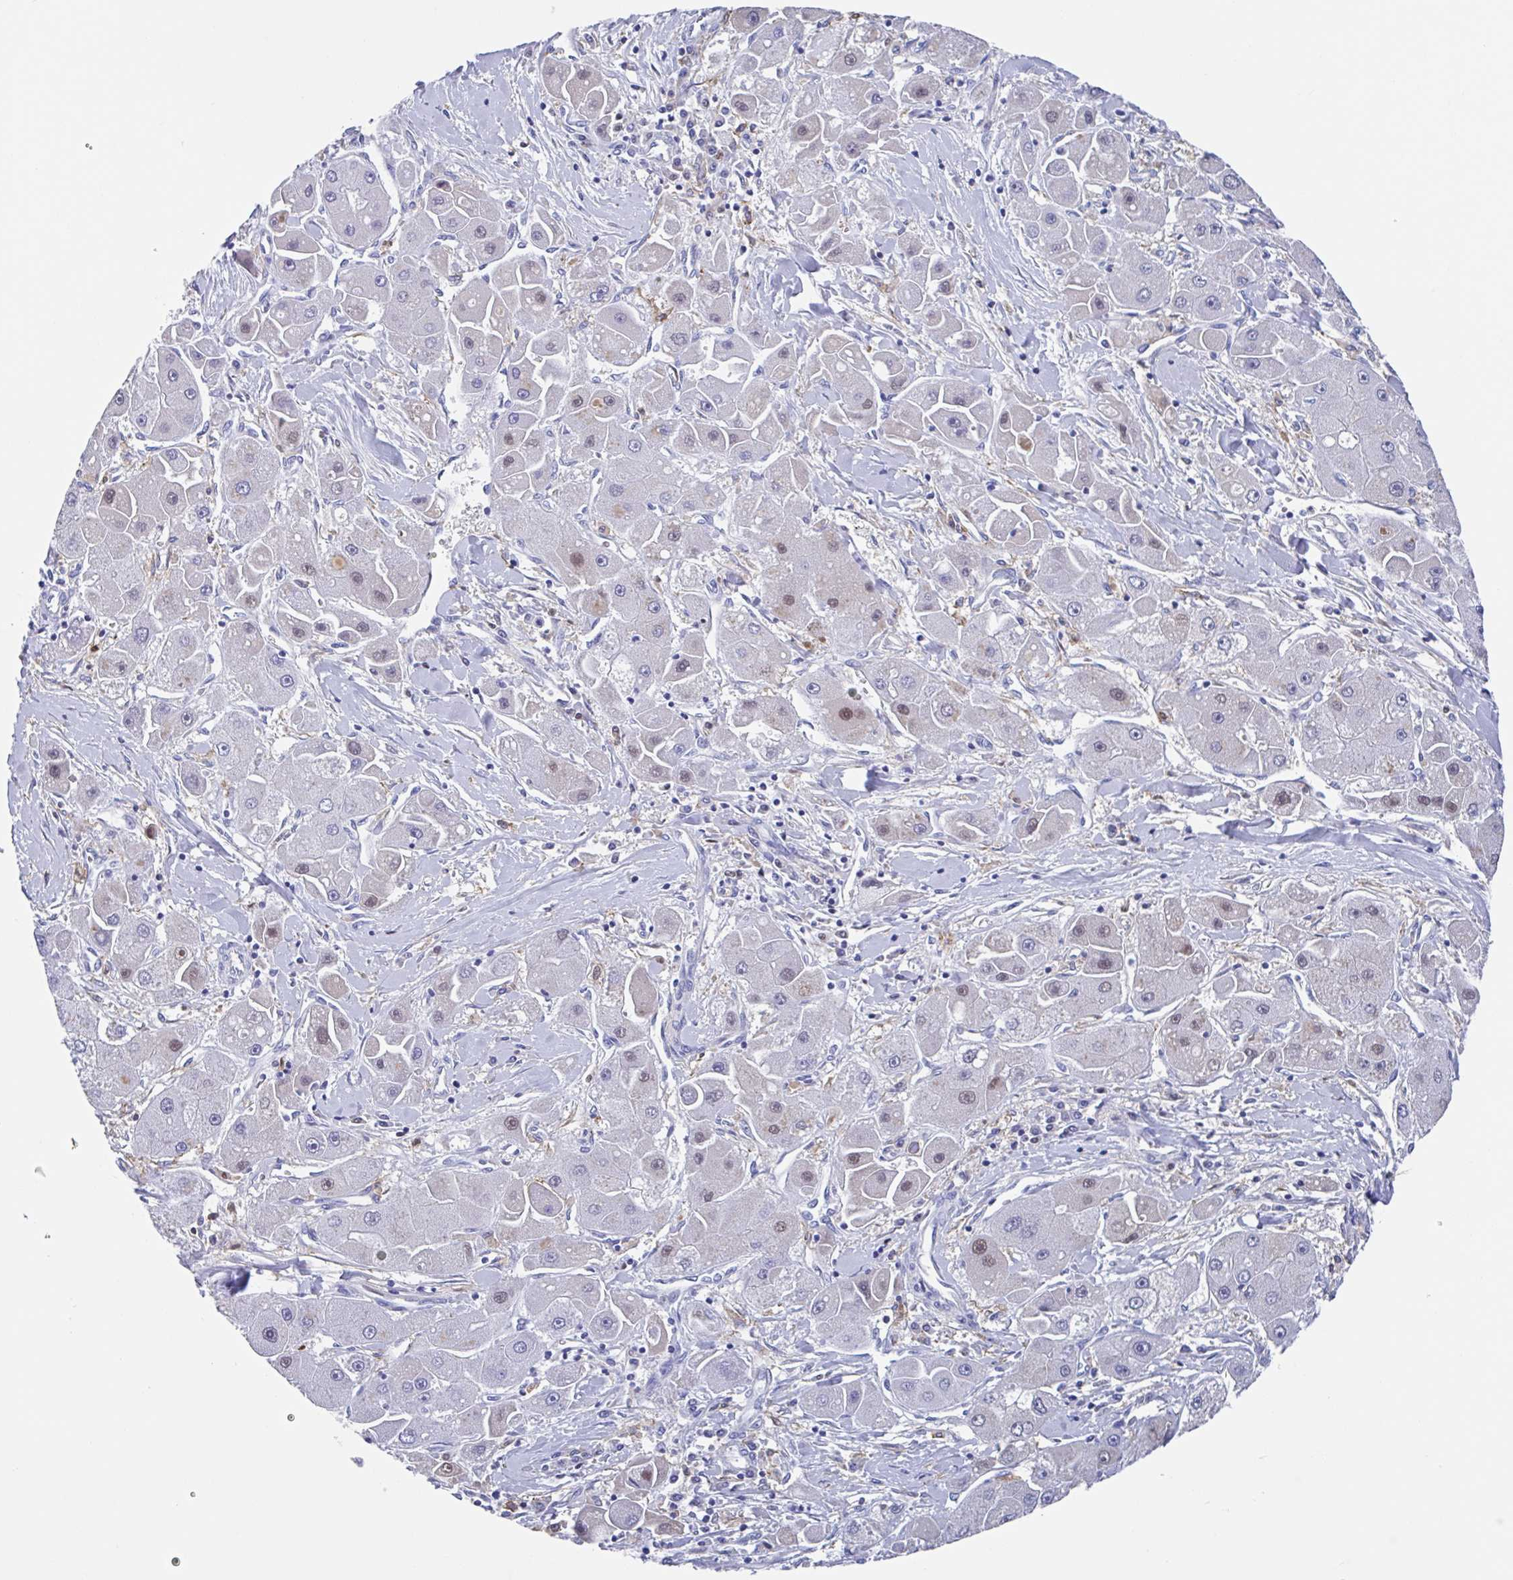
{"staining": {"intensity": "weak", "quantity": "<25%", "location": "nuclear"}, "tissue": "liver cancer", "cell_type": "Tumor cells", "image_type": "cancer", "snomed": [{"axis": "morphology", "description": "Carcinoma, Hepatocellular, NOS"}, {"axis": "topography", "description": "Liver"}], "caption": "Immunohistochemical staining of liver hepatocellular carcinoma exhibits no significant staining in tumor cells.", "gene": "FCGR3A", "patient": {"sex": "male", "age": 24}}